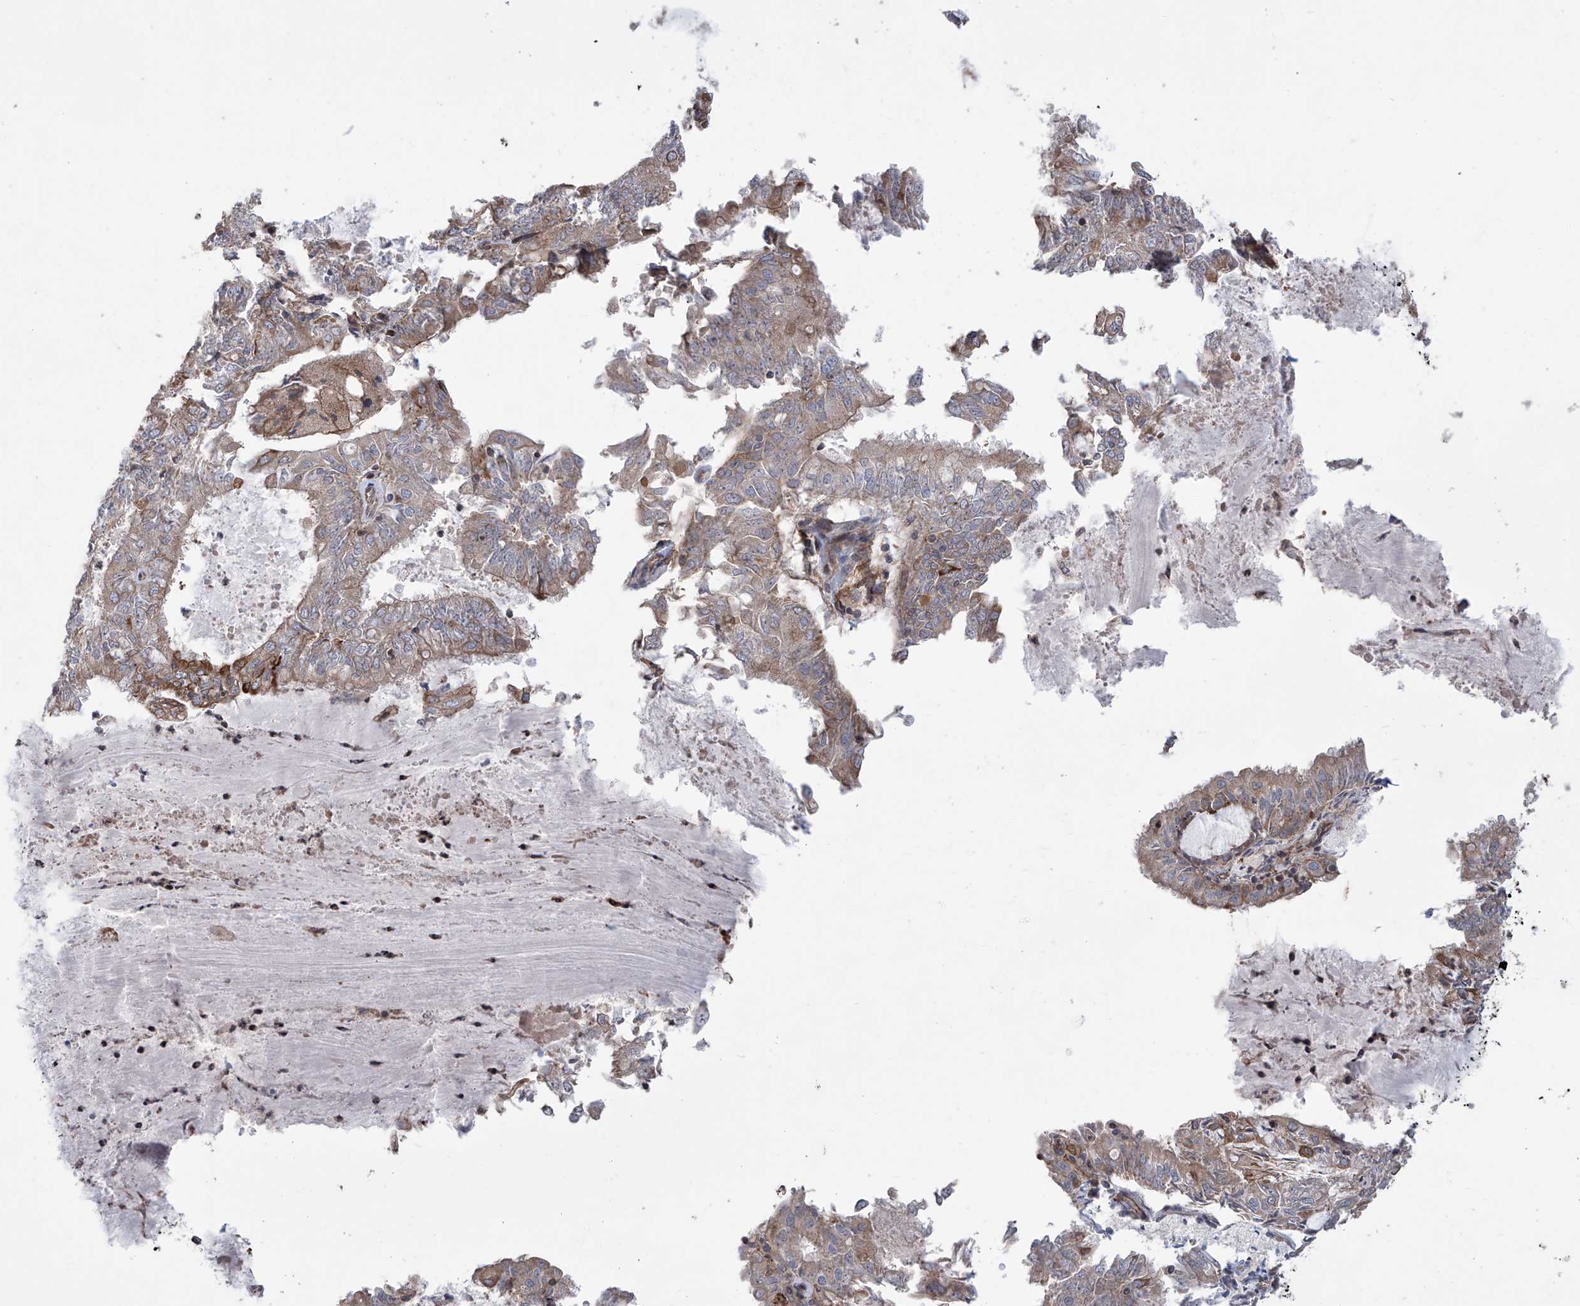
{"staining": {"intensity": "weak", "quantity": "25%-75%", "location": "cytoplasmic/membranous"}, "tissue": "endometrial cancer", "cell_type": "Tumor cells", "image_type": "cancer", "snomed": [{"axis": "morphology", "description": "Adenocarcinoma, NOS"}, {"axis": "topography", "description": "Endometrium"}], "caption": "This micrograph exhibits immunohistochemistry staining of human endometrial cancer (adenocarcinoma), with low weak cytoplasmic/membranous expression in approximately 25%-75% of tumor cells.", "gene": "APAF1", "patient": {"sex": "female", "age": 57}}